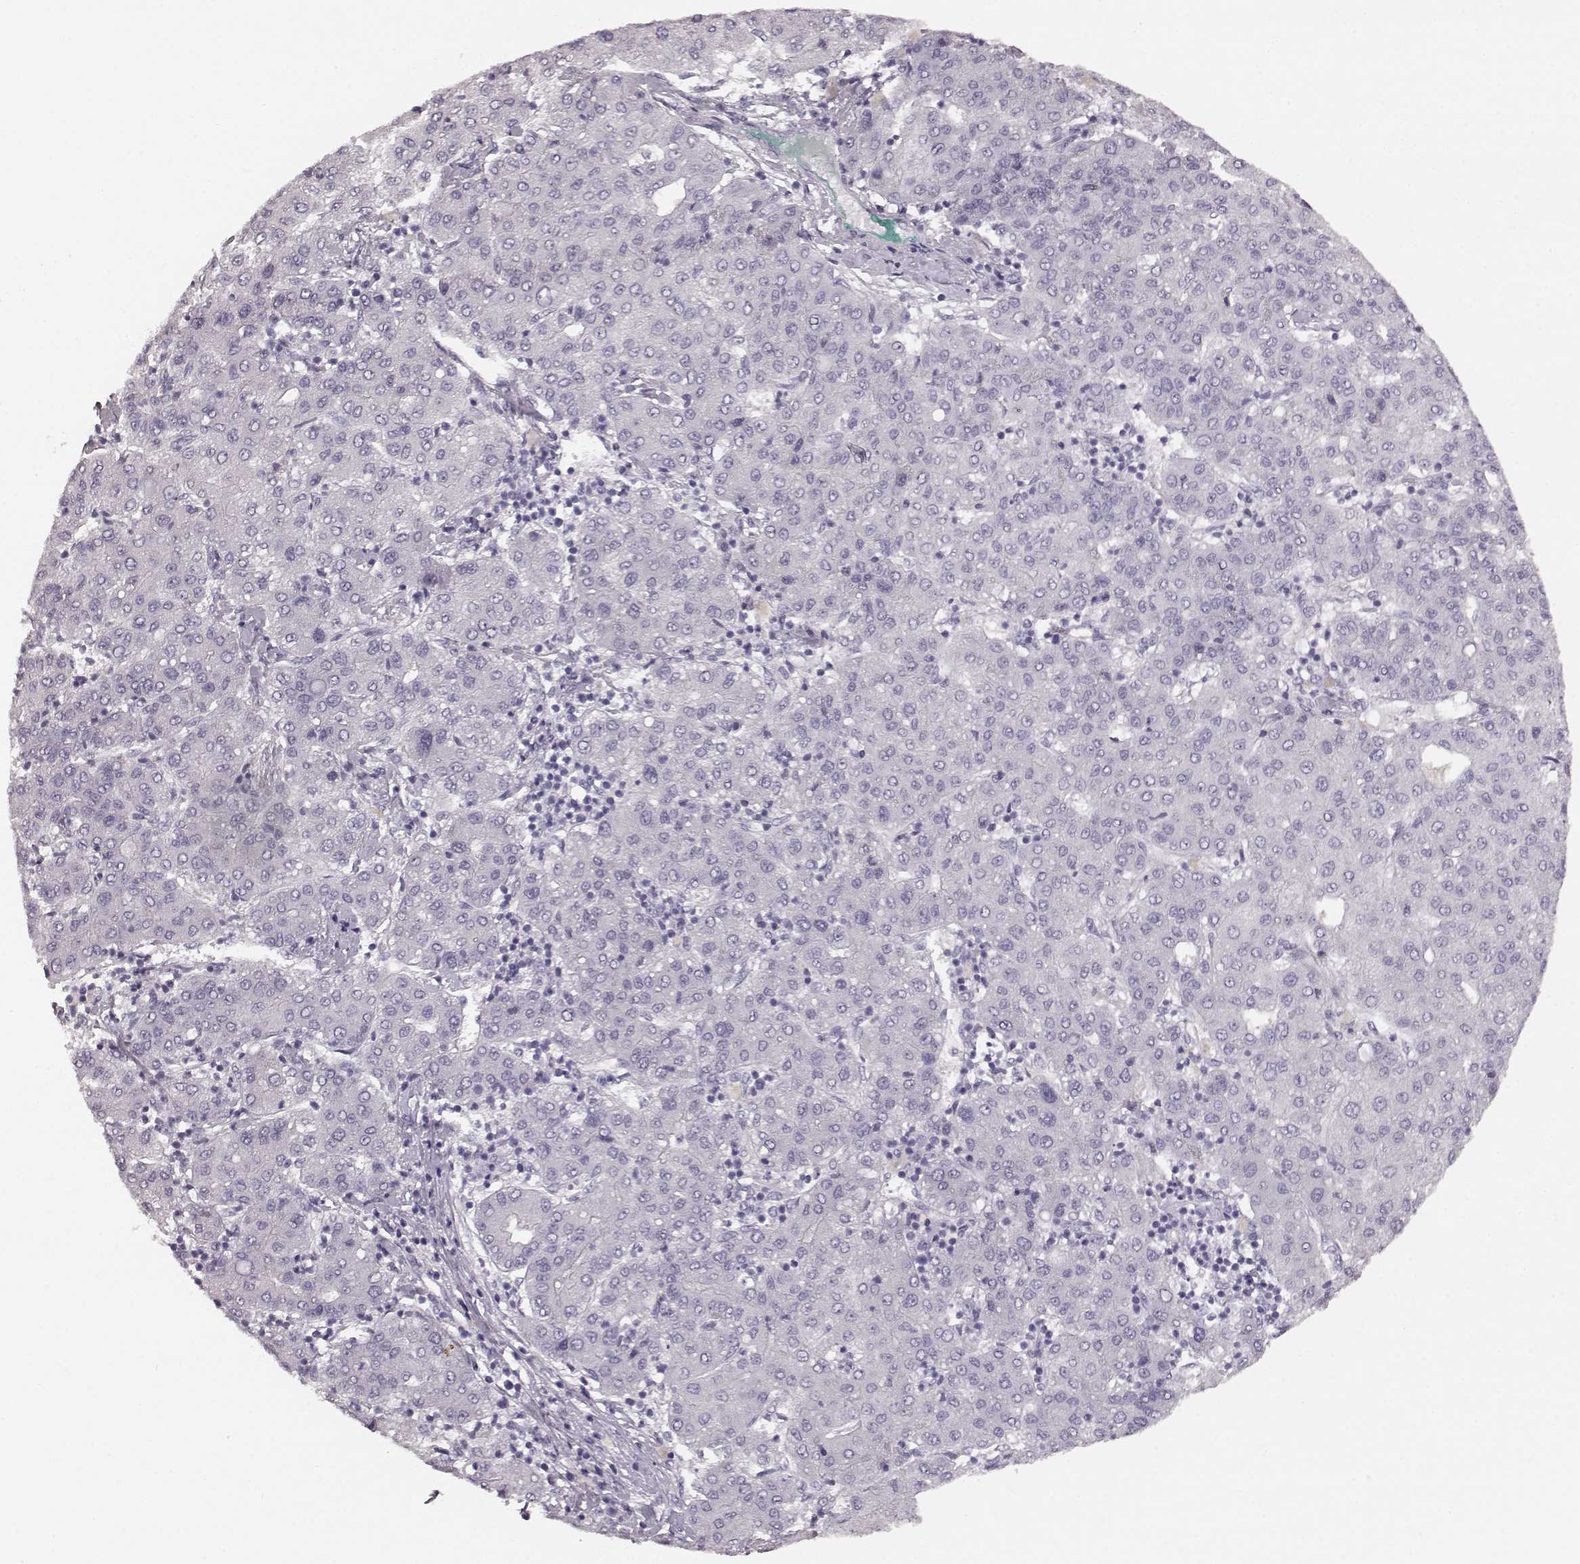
{"staining": {"intensity": "negative", "quantity": "none", "location": "none"}, "tissue": "liver cancer", "cell_type": "Tumor cells", "image_type": "cancer", "snomed": [{"axis": "morphology", "description": "Carcinoma, Hepatocellular, NOS"}, {"axis": "topography", "description": "Liver"}], "caption": "Tumor cells are negative for protein expression in human hepatocellular carcinoma (liver). (Immunohistochemistry (ihc), brightfield microscopy, high magnification).", "gene": "KIAA0319", "patient": {"sex": "male", "age": 65}}